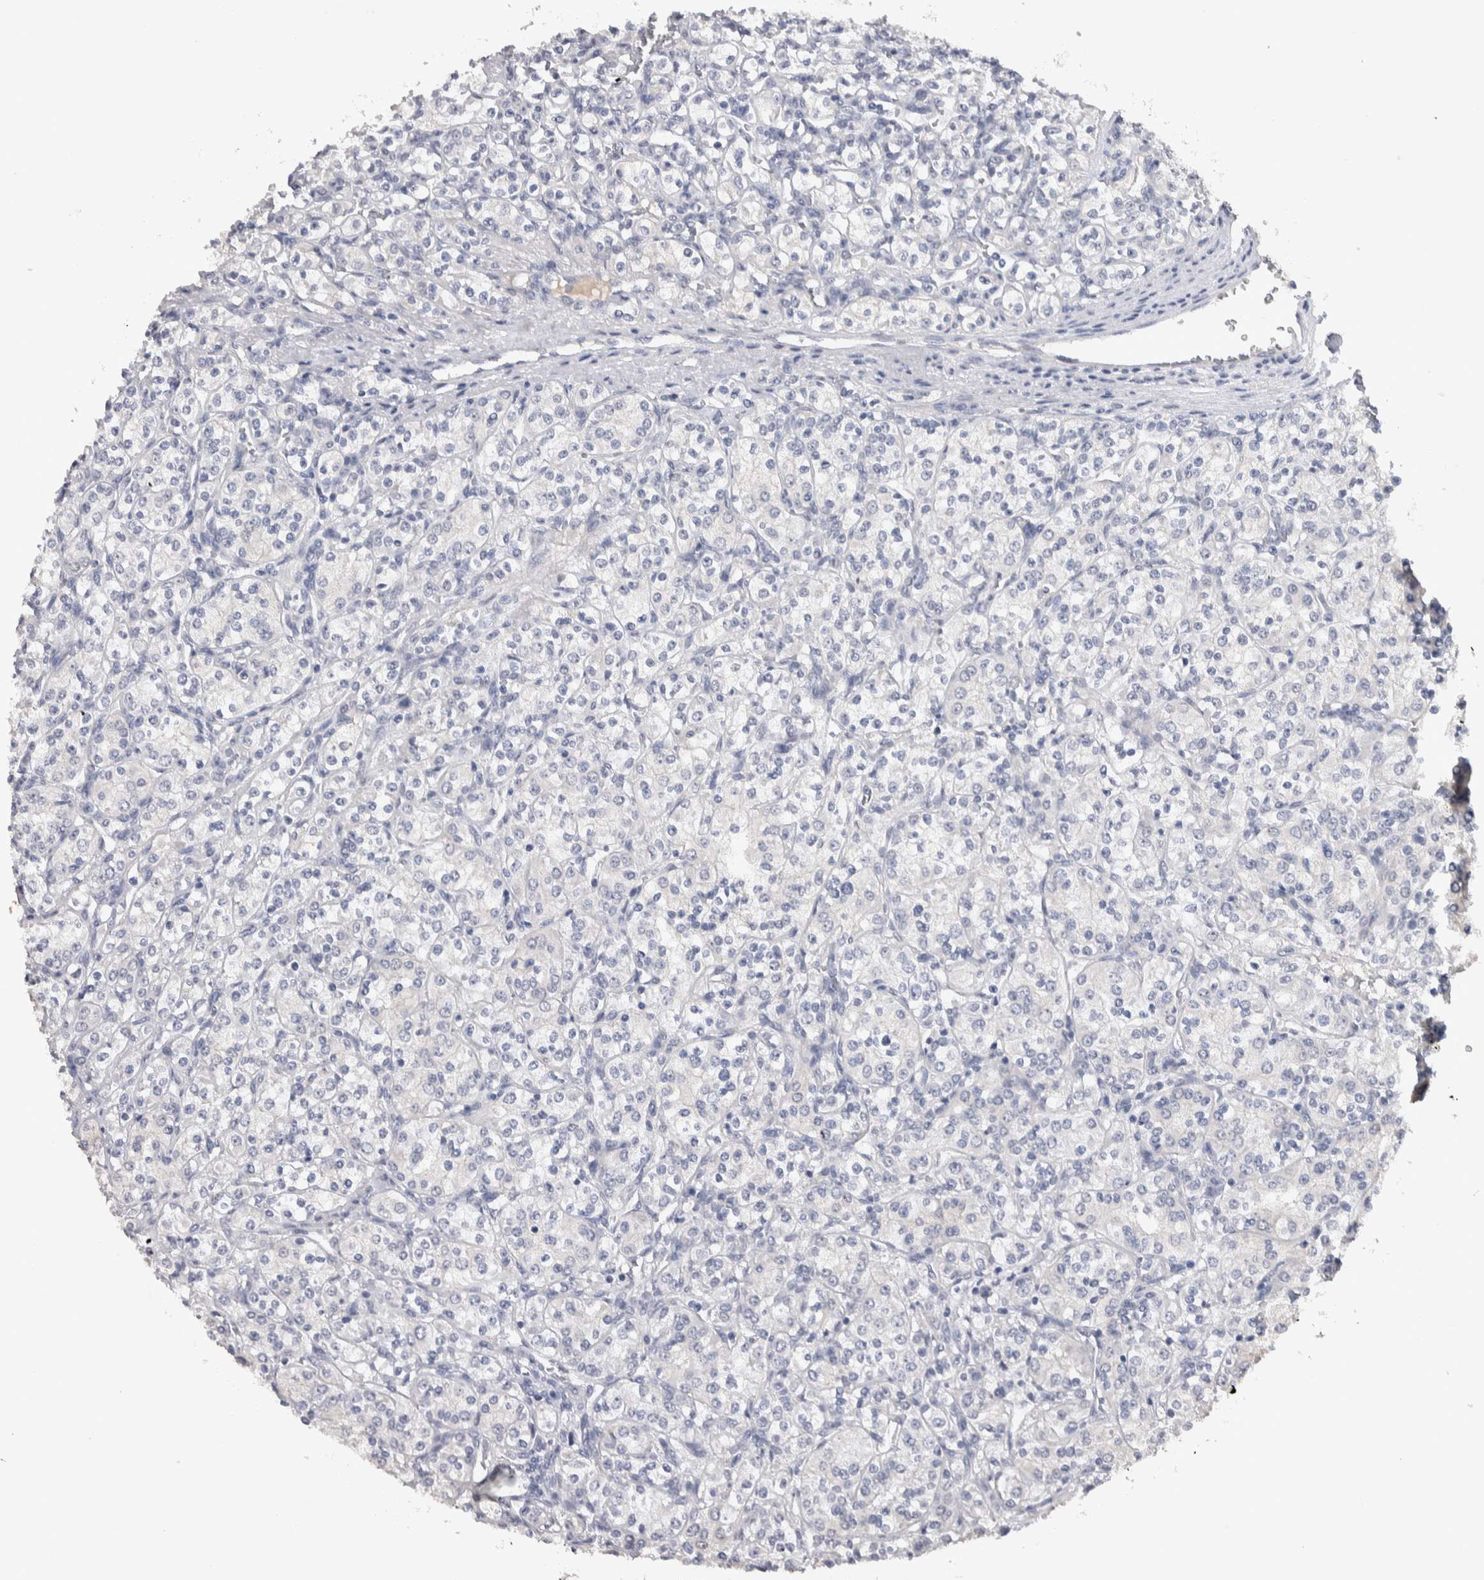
{"staining": {"intensity": "negative", "quantity": "none", "location": "none"}, "tissue": "renal cancer", "cell_type": "Tumor cells", "image_type": "cancer", "snomed": [{"axis": "morphology", "description": "Adenocarcinoma, NOS"}, {"axis": "topography", "description": "Kidney"}], "caption": "The photomicrograph demonstrates no significant staining in tumor cells of renal adenocarcinoma. Nuclei are stained in blue.", "gene": "TMEM102", "patient": {"sex": "male", "age": 77}}